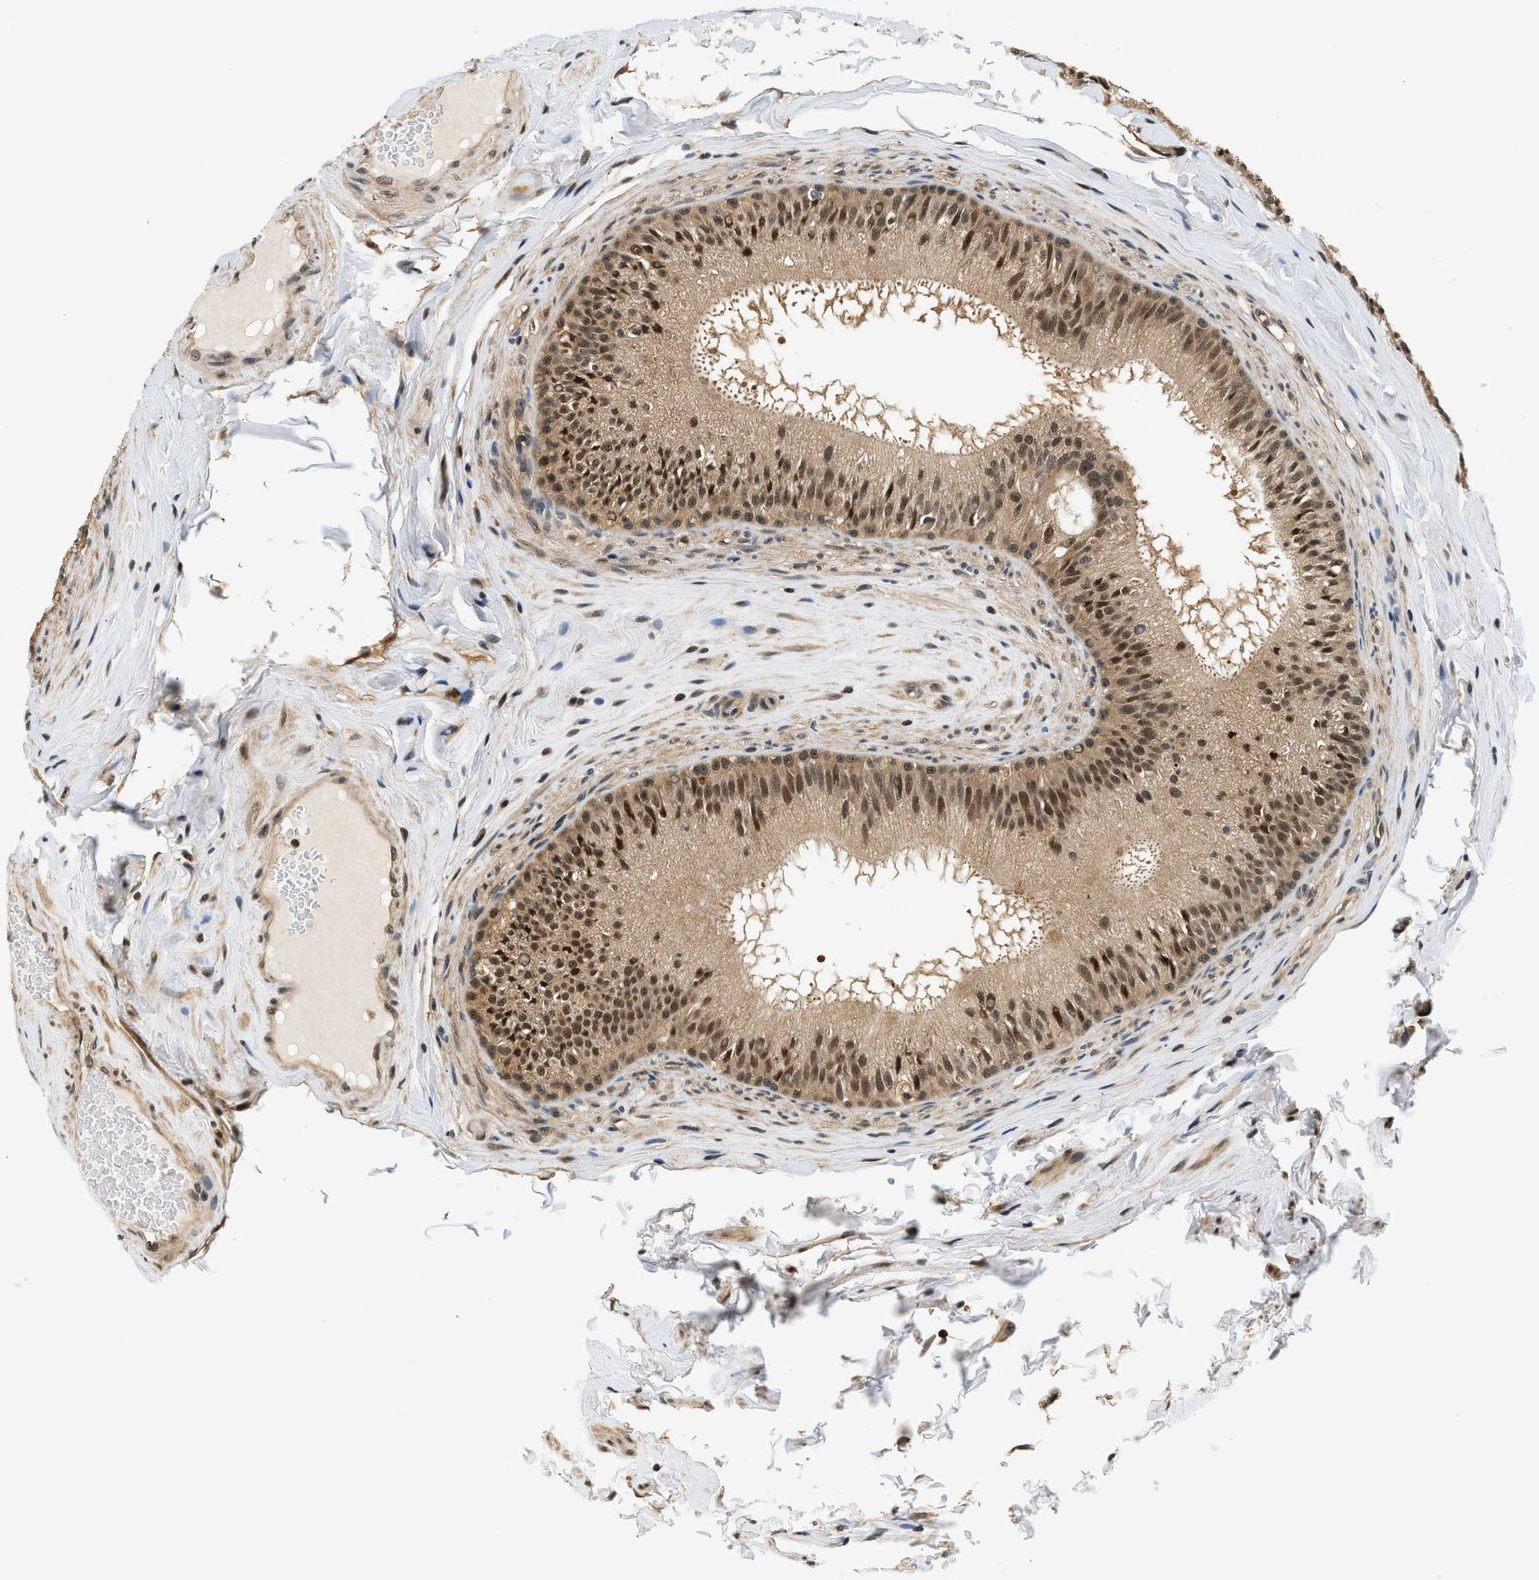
{"staining": {"intensity": "strong", "quantity": ">75%", "location": "cytoplasmic/membranous,nuclear"}, "tissue": "epididymis", "cell_type": "Glandular cells", "image_type": "normal", "snomed": [{"axis": "morphology", "description": "Normal tissue, NOS"}, {"axis": "topography", "description": "Testis"}, {"axis": "topography", "description": "Epididymis"}], "caption": "DAB immunohistochemical staining of unremarkable human epididymis exhibits strong cytoplasmic/membranous,nuclear protein expression in about >75% of glandular cells. (DAB (3,3'-diaminobenzidine) IHC, brown staining for protein, blue staining for nuclei).", "gene": "PSMD3", "patient": {"sex": "male", "age": 36}}